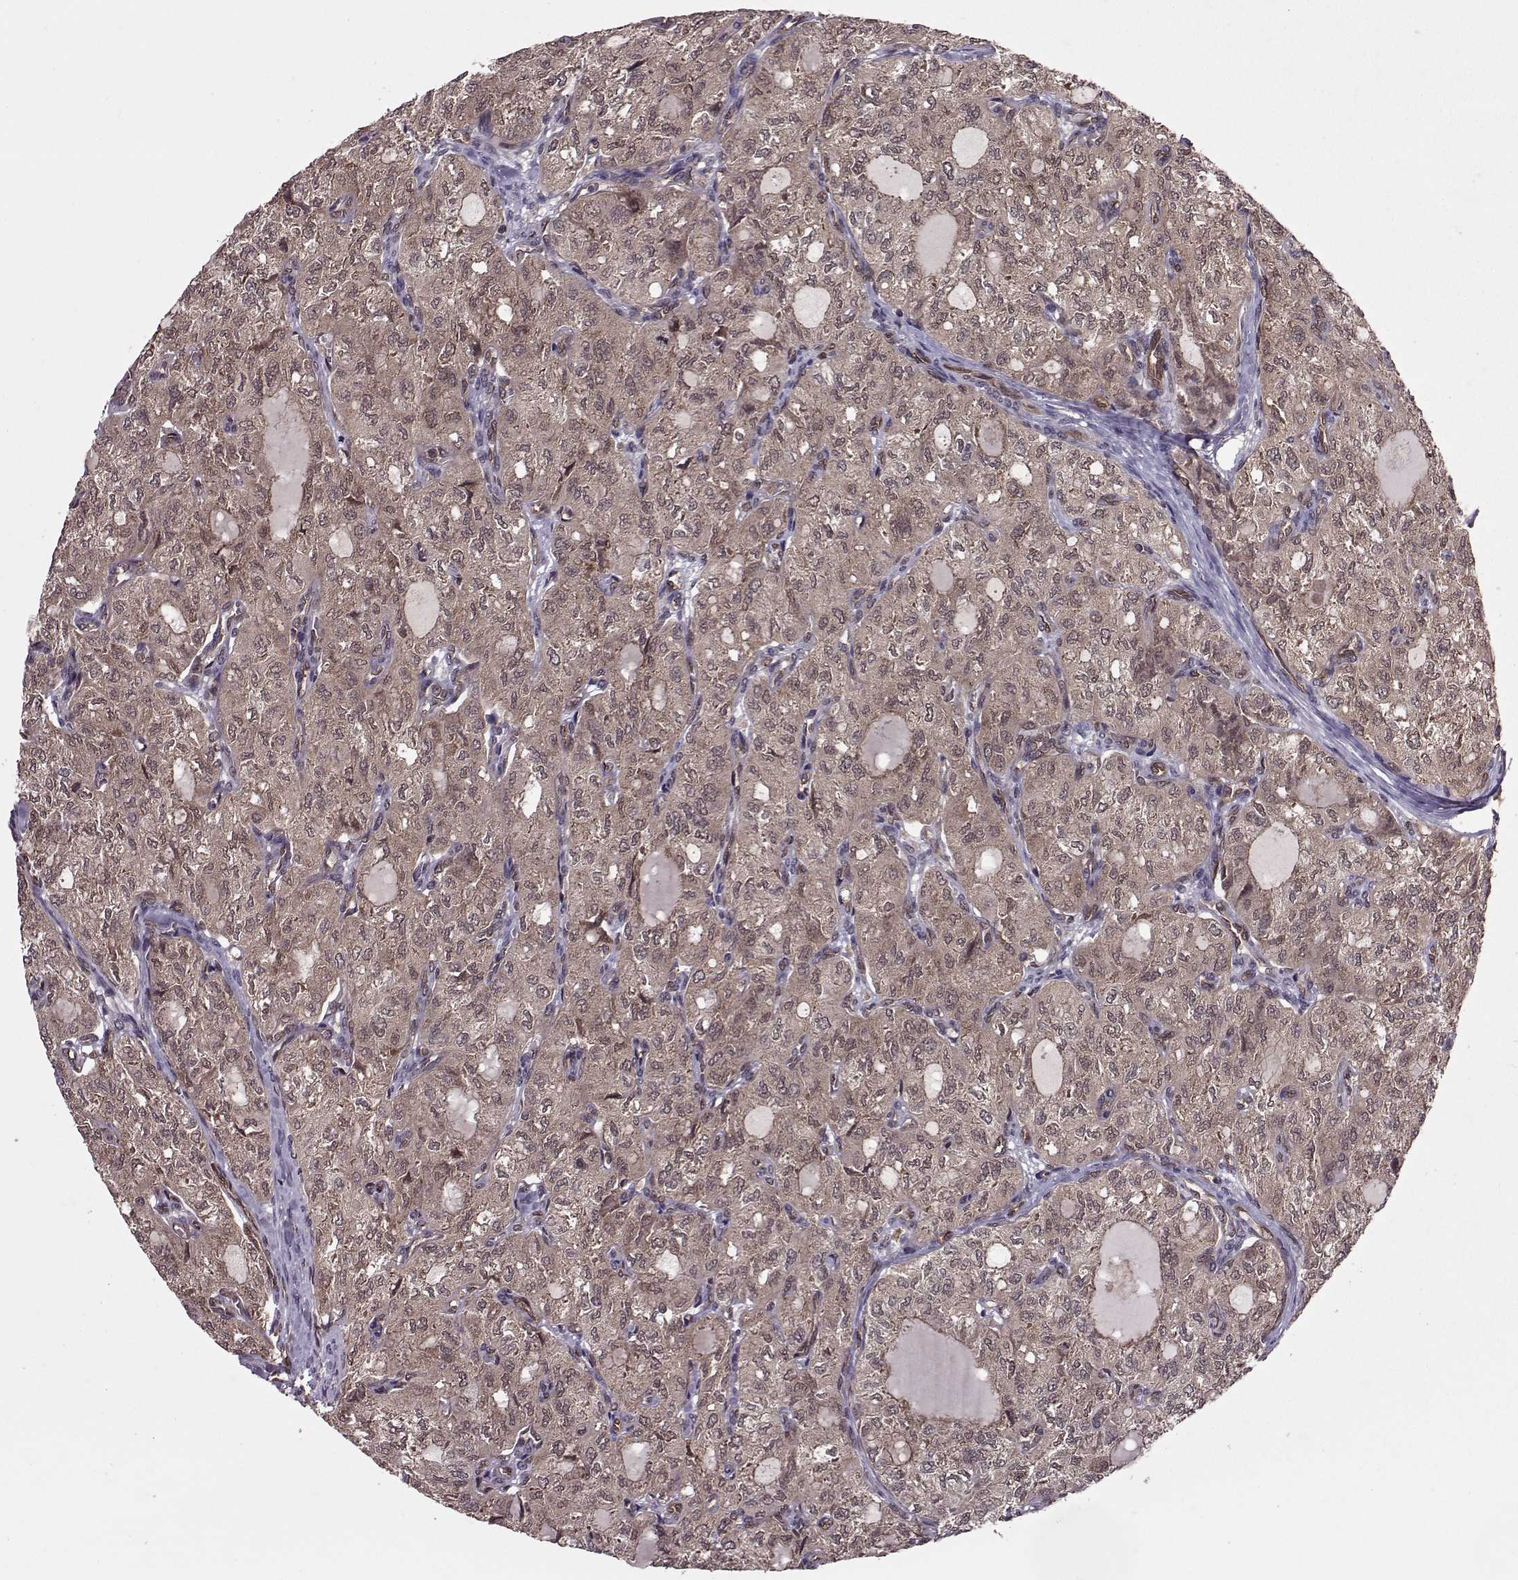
{"staining": {"intensity": "weak", "quantity": "<25%", "location": "cytoplasmic/membranous"}, "tissue": "thyroid cancer", "cell_type": "Tumor cells", "image_type": "cancer", "snomed": [{"axis": "morphology", "description": "Follicular adenoma carcinoma, NOS"}, {"axis": "topography", "description": "Thyroid gland"}], "caption": "A high-resolution micrograph shows immunohistochemistry (IHC) staining of thyroid follicular adenoma carcinoma, which shows no significant expression in tumor cells.", "gene": "PPP2R2A", "patient": {"sex": "male", "age": 75}}